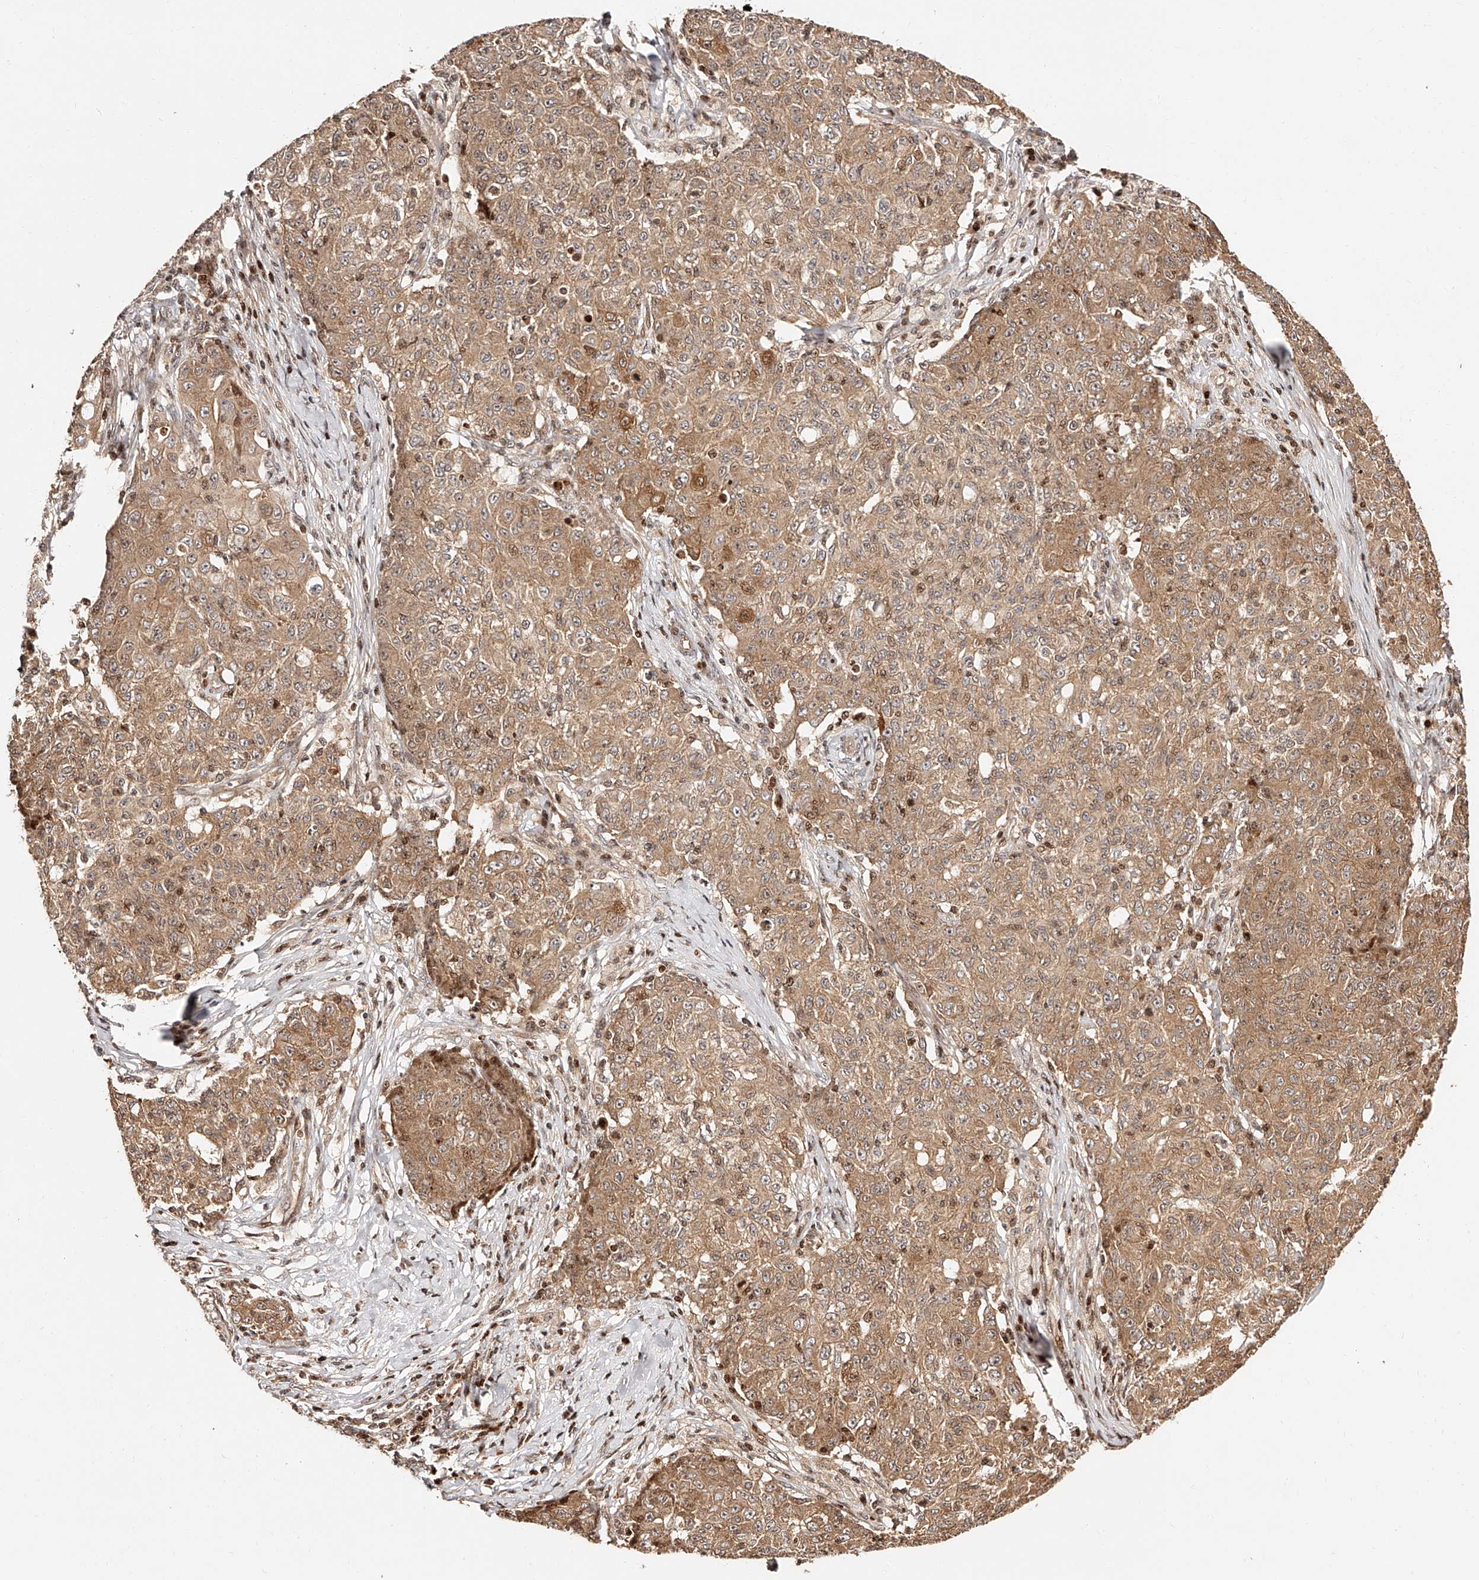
{"staining": {"intensity": "moderate", "quantity": ">75%", "location": "cytoplasmic/membranous"}, "tissue": "ovarian cancer", "cell_type": "Tumor cells", "image_type": "cancer", "snomed": [{"axis": "morphology", "description": "Carcinoma, endometroid"}, {"axis": "topography", "description": "Ovary"}], "caption": "Protein staining of endometroid carcinoma (ovarian) tissue shows moderate cytoplasmic/membranous positivity in approximately >75% of tumor cells.", "gene": "PFDN2", "patient": {"sex": "female", "age": 42}}